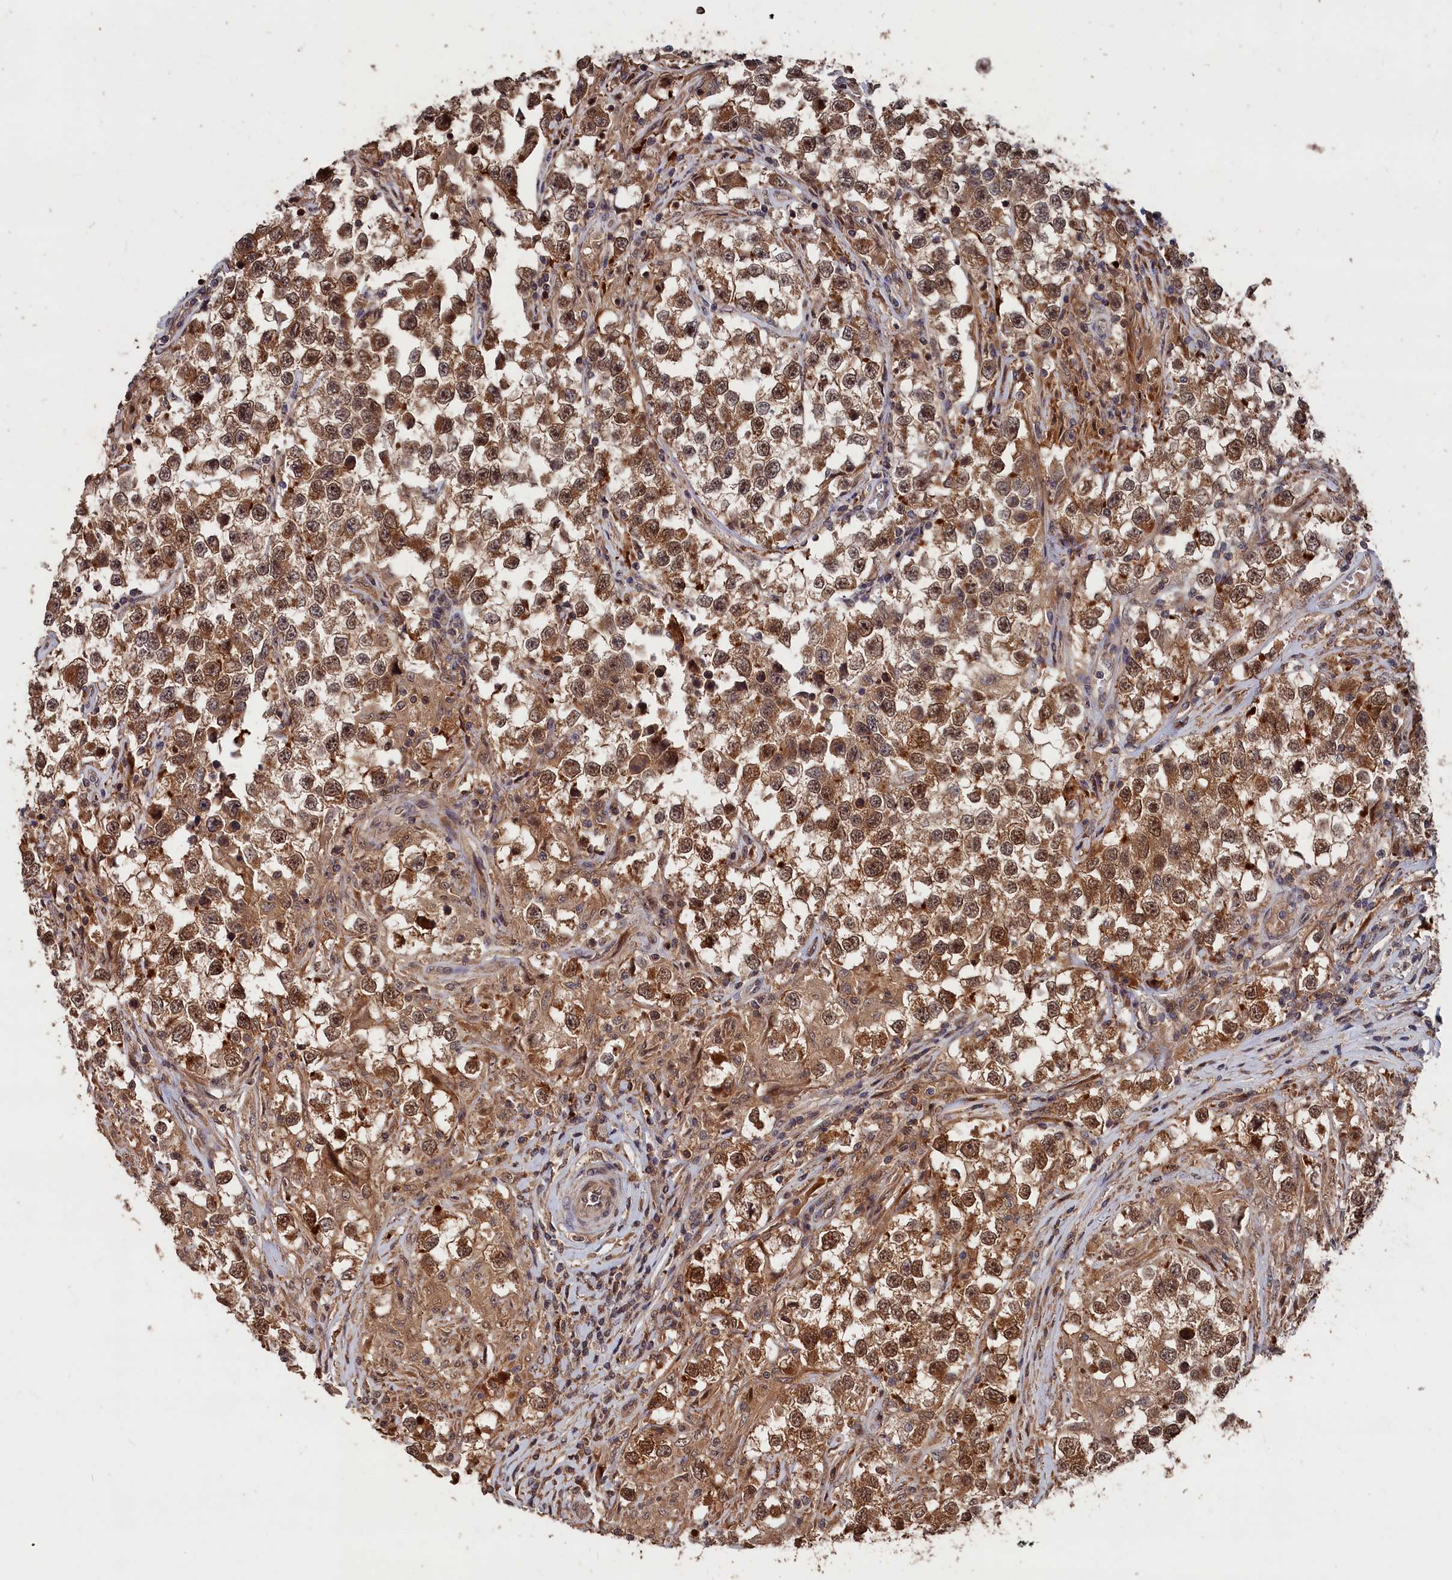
{"staining": {"intensity": "moderate", "quantity": ">75%", "location": "cytoplasmic/membranous,nuclear"}, "tissue": "testis cancer", "cell_type": "Tumor cells", "image_type": "cancer", "snomed": [{"axis": "morphology", "description": "Seminoma, NOS"}, {"axis": "topography", "description": "Testis"}], "caption": "Protein positivity by immunohistochemistry shows moderate cytoplasmic/membranous and nuclear positivity in approximately >75% of tumor cells in testis cancer.", "gene": "RMI2", "patient": {"sex": "male", "age": 46}}